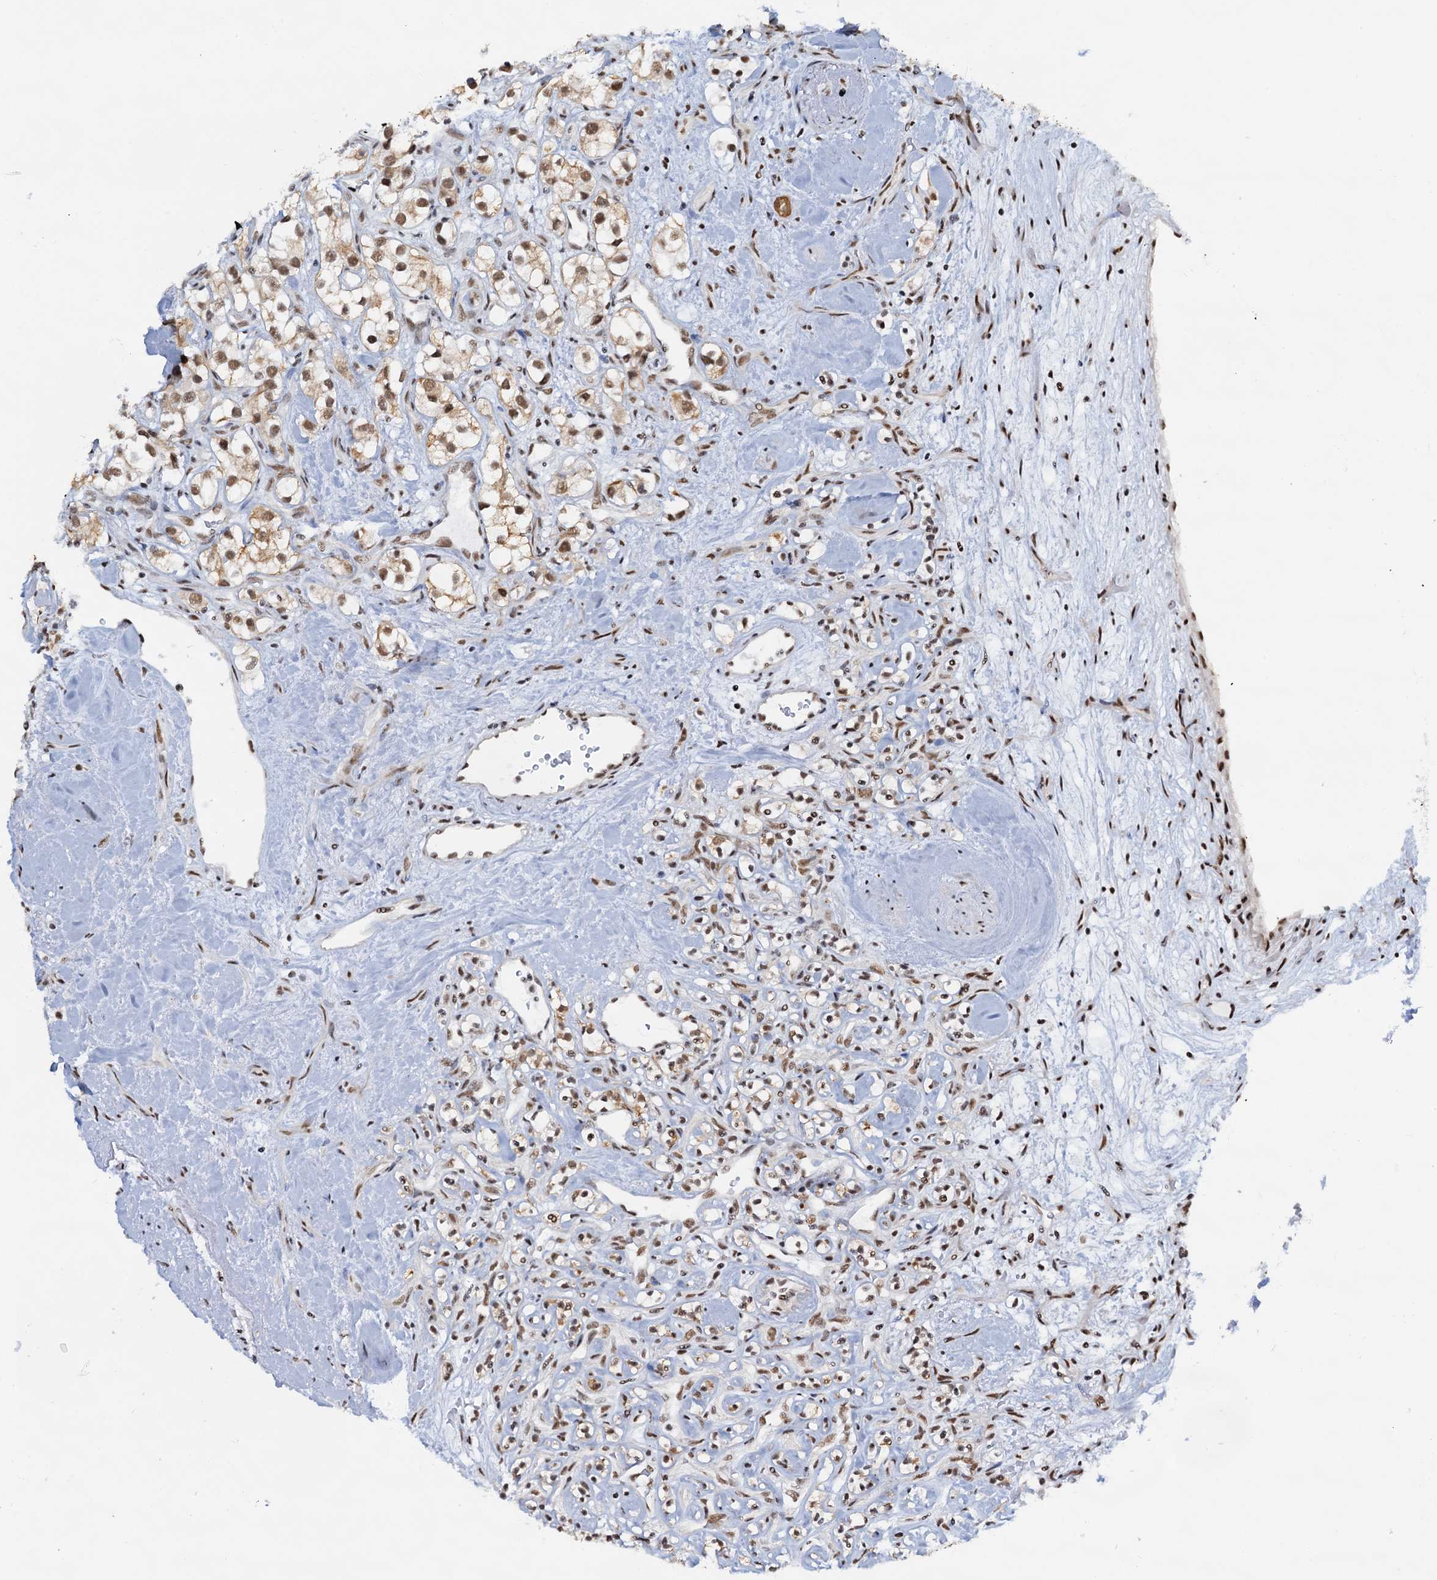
{"staining": {"intensity": "moderate", "quantity": ">75%", "location": "nuclear"}, "tissue": "renal cancer", "cell_type": "Tumor cells", "image_type": "cancer", "snomed": [{"axis": "morphology", "description": "Adenocarcinoma, NOS"}, {"axis": "topography", "description": "Kidney"}], "caption": "IHC staining of renal adenocarcinoma, which reveals medium levels of moderate nuclear expression in approximately >75% of tumor cells indicating moderate nuclear protein staining. The staining was performed using DAB (3,3'-diaminobenzidine) (brown) for protein detection and nuclei were counterstained in hematoxylin (blue).", "gene": "ZNF609", "patient": {"sex": "male", "age": 77}}